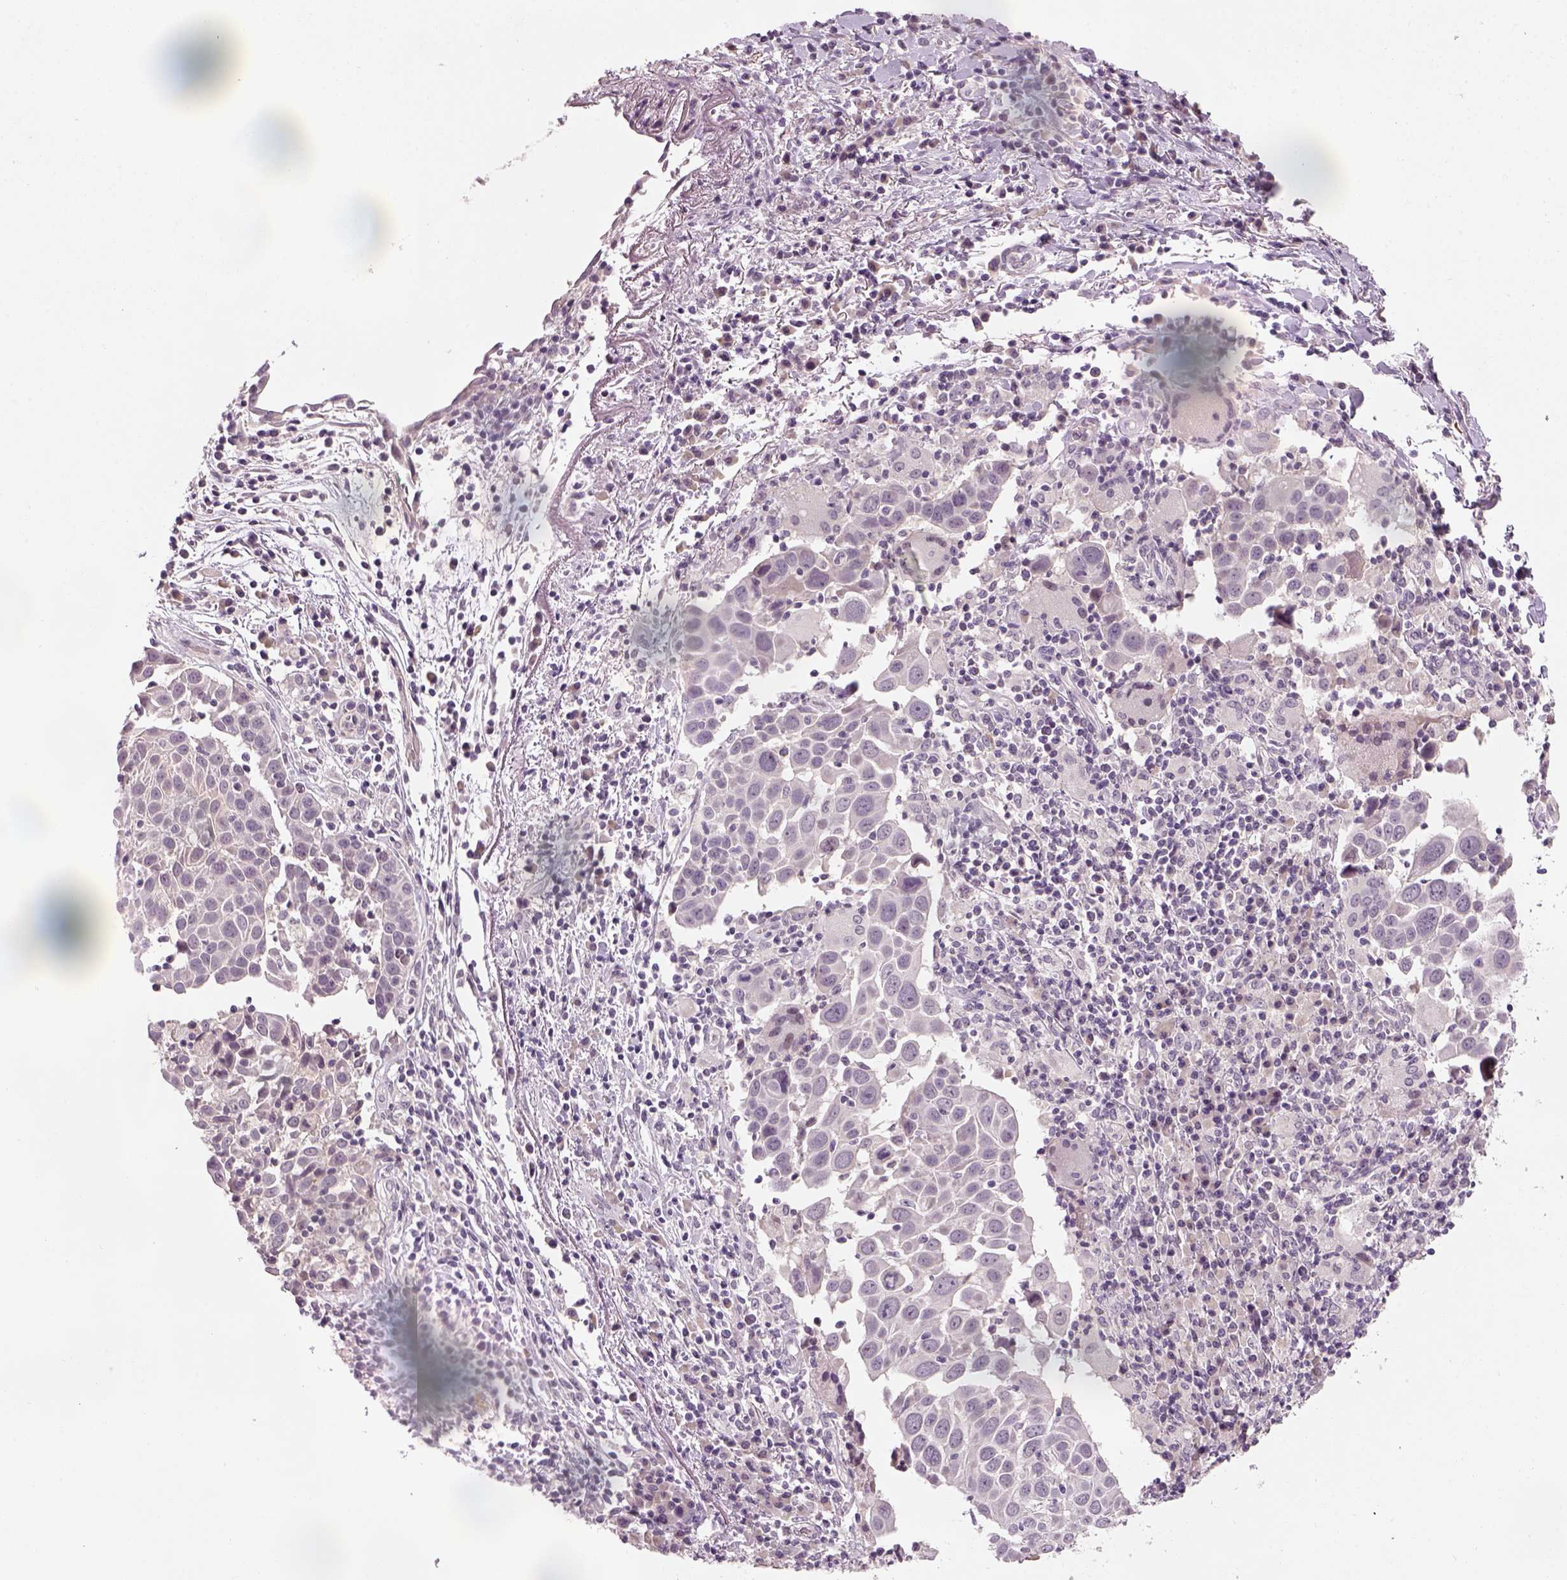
{"staining": {"intensity": "negative", "quantity": "none", "location": "none"}, "tissue": "lung cancer", "cell_type": "Tumor cells", "image_type": "cancer", "snomed": [{"axis": "morphology", "description": "Squamous cell carcinoma, NOS"}, {"axis": "topography", "description": "Lung"}], "caption": "DAB (3,3'-diaminobenzidine) immunohistochemical staining of human lung cancer (squamous cell carcinoma) reveals no significant staining in tumor cells.", "gene": "GDNF", "patient": {"sex": "male", "age": 57}}